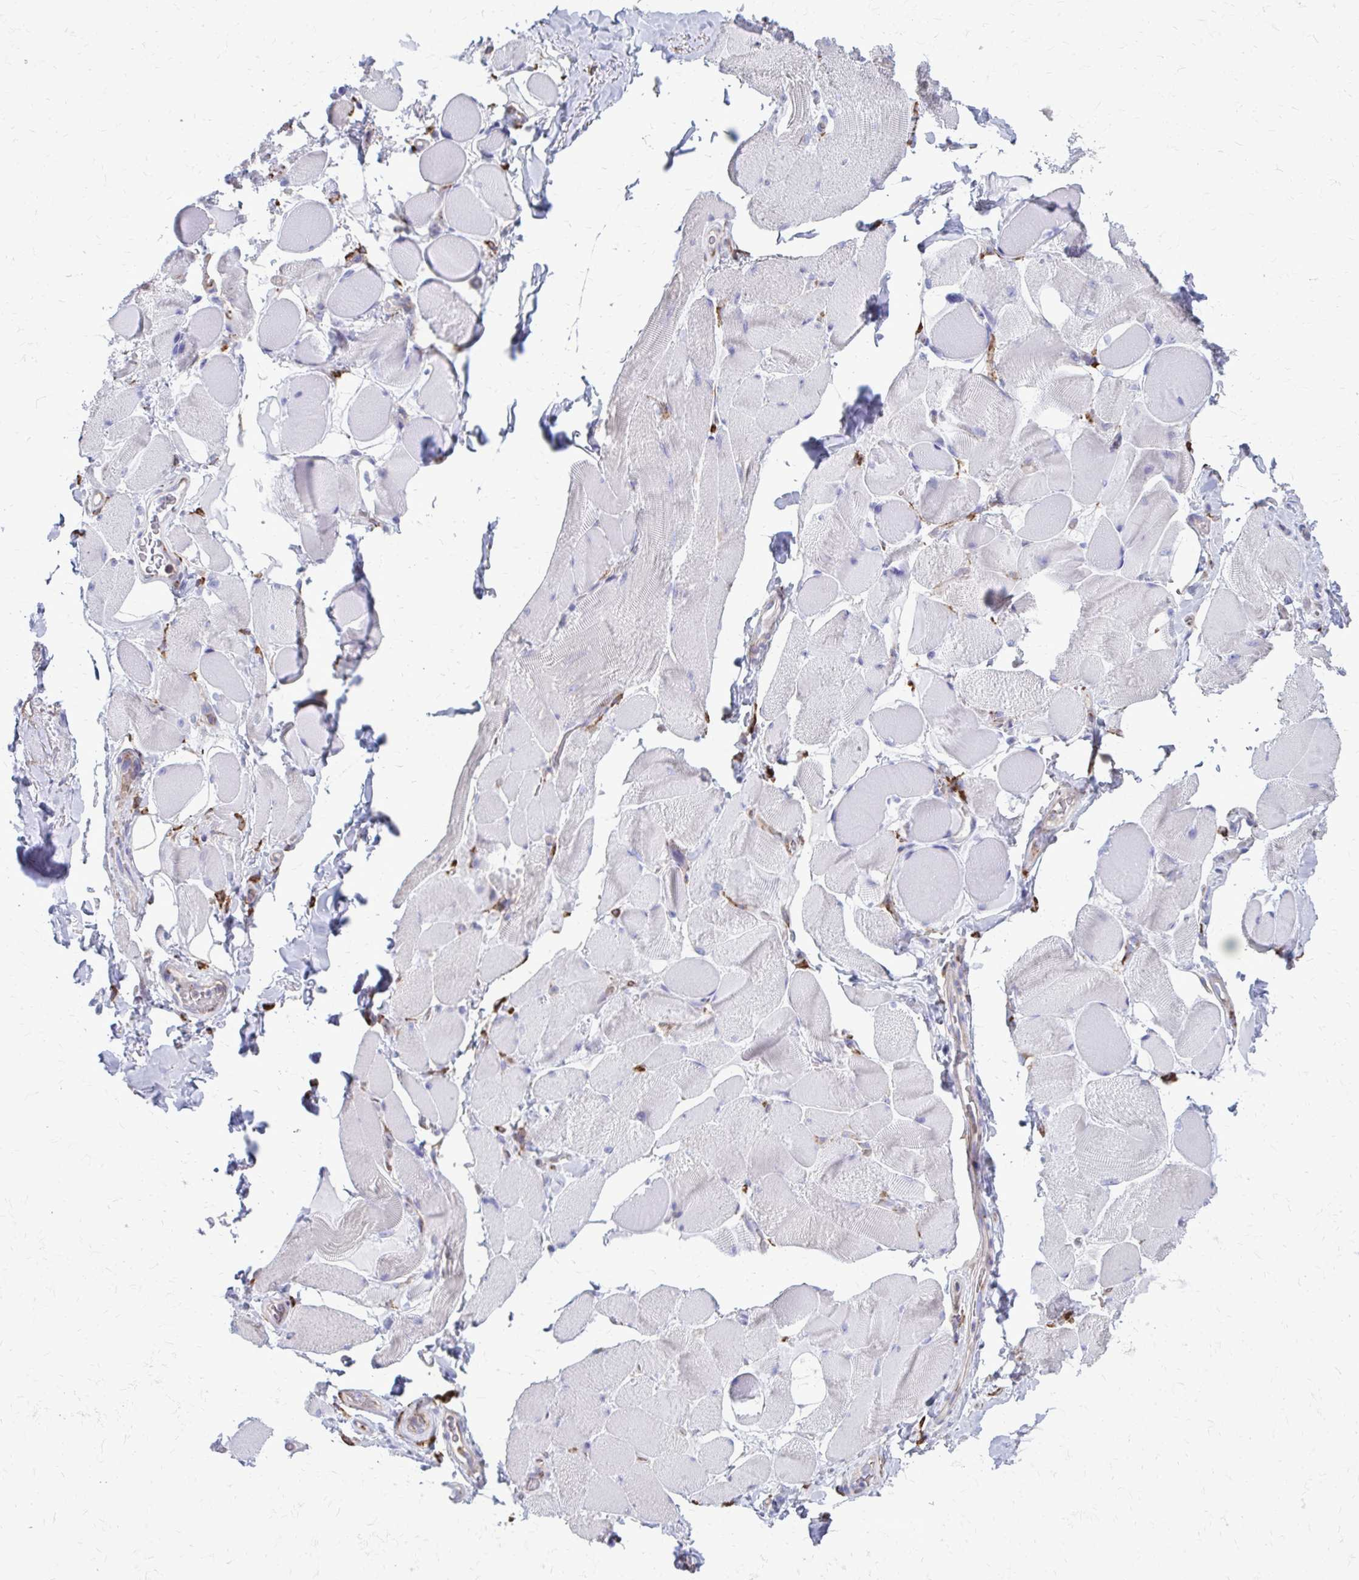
{"staining": {"intensity": "negative", "quantity": "none", "location": "none"}, "tissue": "skeletal muscle", "cell_type": "Myocytes", "image_type": "normal", "snomed": [{"axis": "morphology", "description": "Normal tissue, NOS"}, {"axis": "topography", "description": "Skeletal muscle"}, {"axis": "topography", "description": "Anal"}, {"axis": "topography", "description": "Peripheral nerve tissue"}], "caption": "An immunohistochemistry (IHC) histopathology image of normal skeletal muscle is shown. There is no staining in myocytes of skeletal muscle.", "gene": "CLTA", "patient": {"sex": "male", "age": 53}}